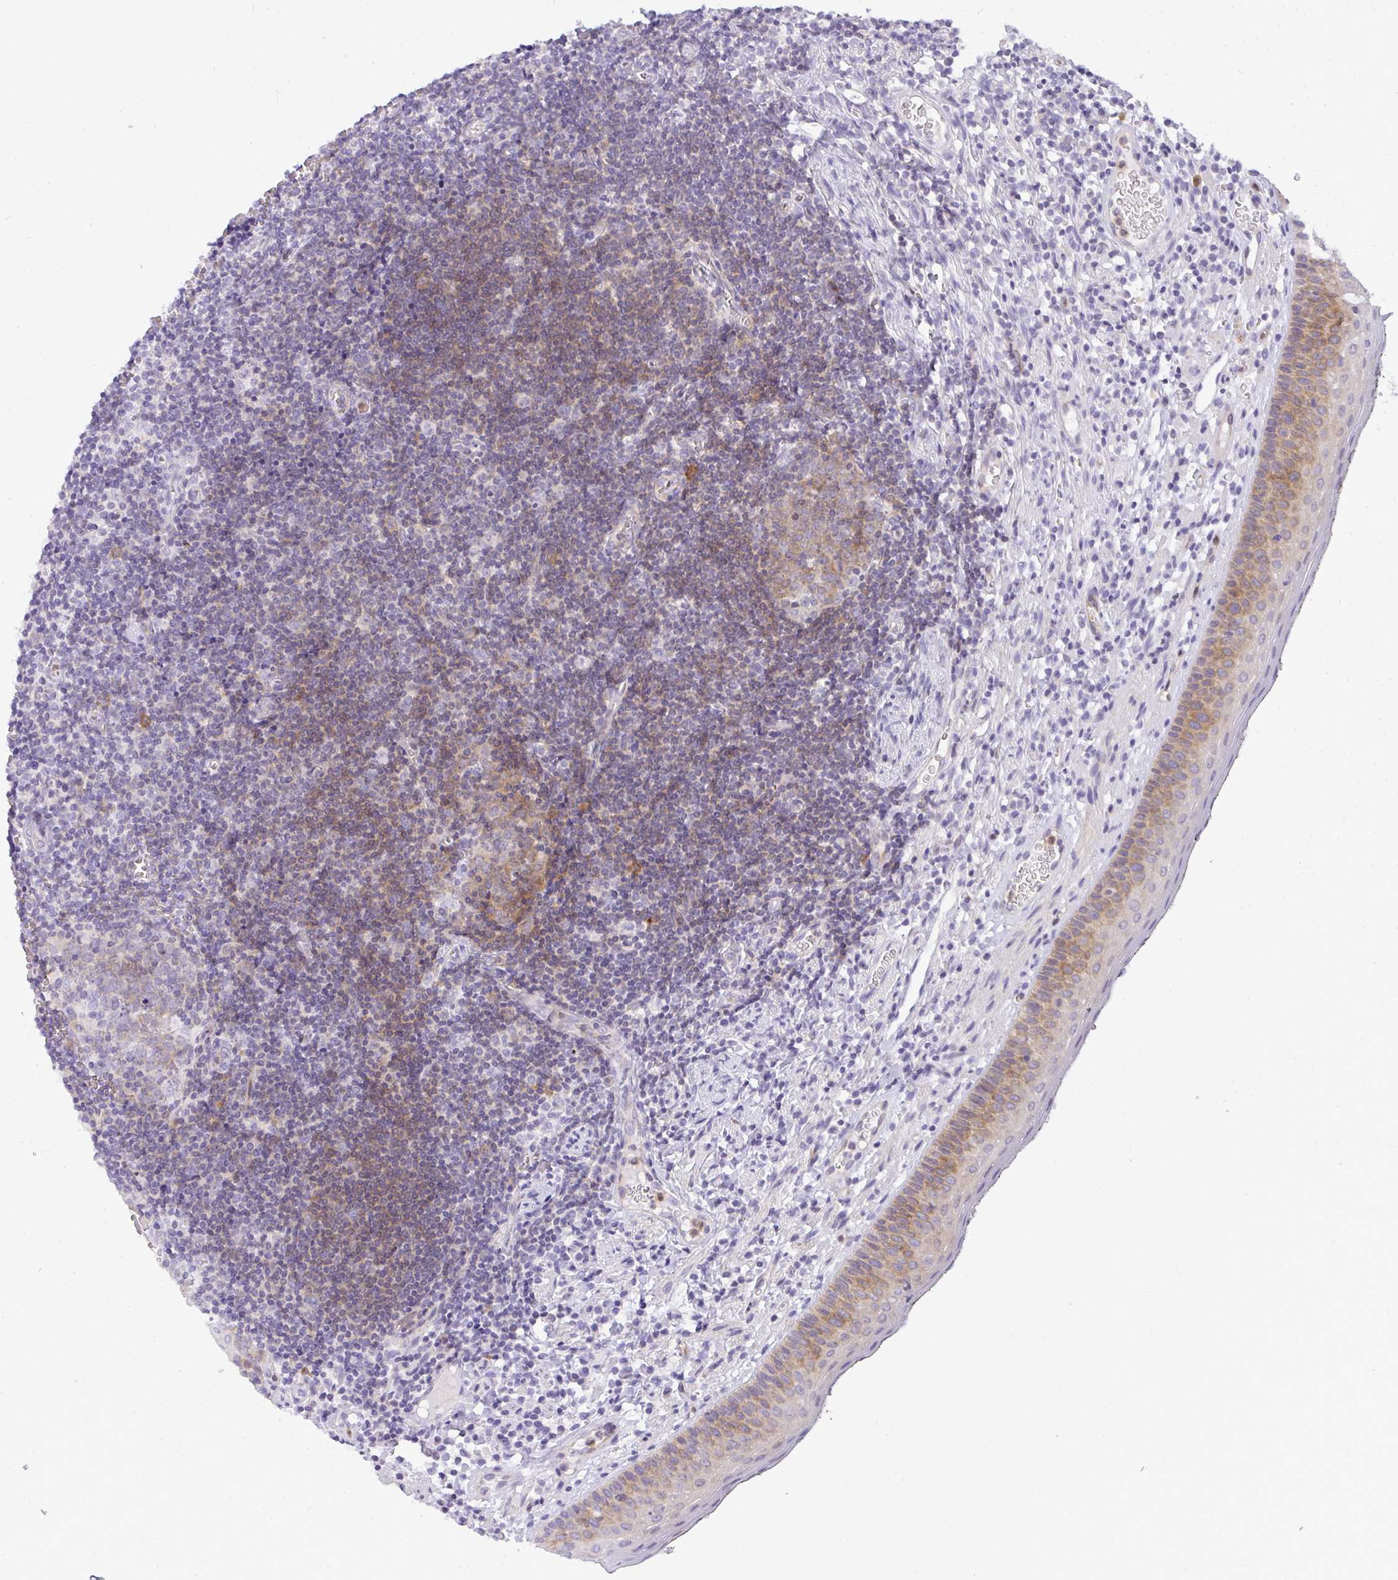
{"staining": {"intensity": "moderate", "quantity": "25%-75%", "location": "cytoplasmic/membranous"}, "tissue": "oral mucosa", "cell_type": "Squamous epithelial cells", "image_type": "normal", "snomed": [{"axis": "morphology", "description": "Normal tissue, NOS"}, {"axis": "morphology", "description": "Squamous cell carcinoma, NOS"}, {"axis": "topography", "description": "Oral tissue"}, {"axis": "topography", "description": "Head-Neck"}], "caption": "Squamous epithelial cells display medium levels of moderate cytoplasmic/membranous positivity in approximately 25%-75% of cells in unremarkable human oral mucosa.", "gene": "LIPE", "patient": {"sex": "male", "age": 58}}